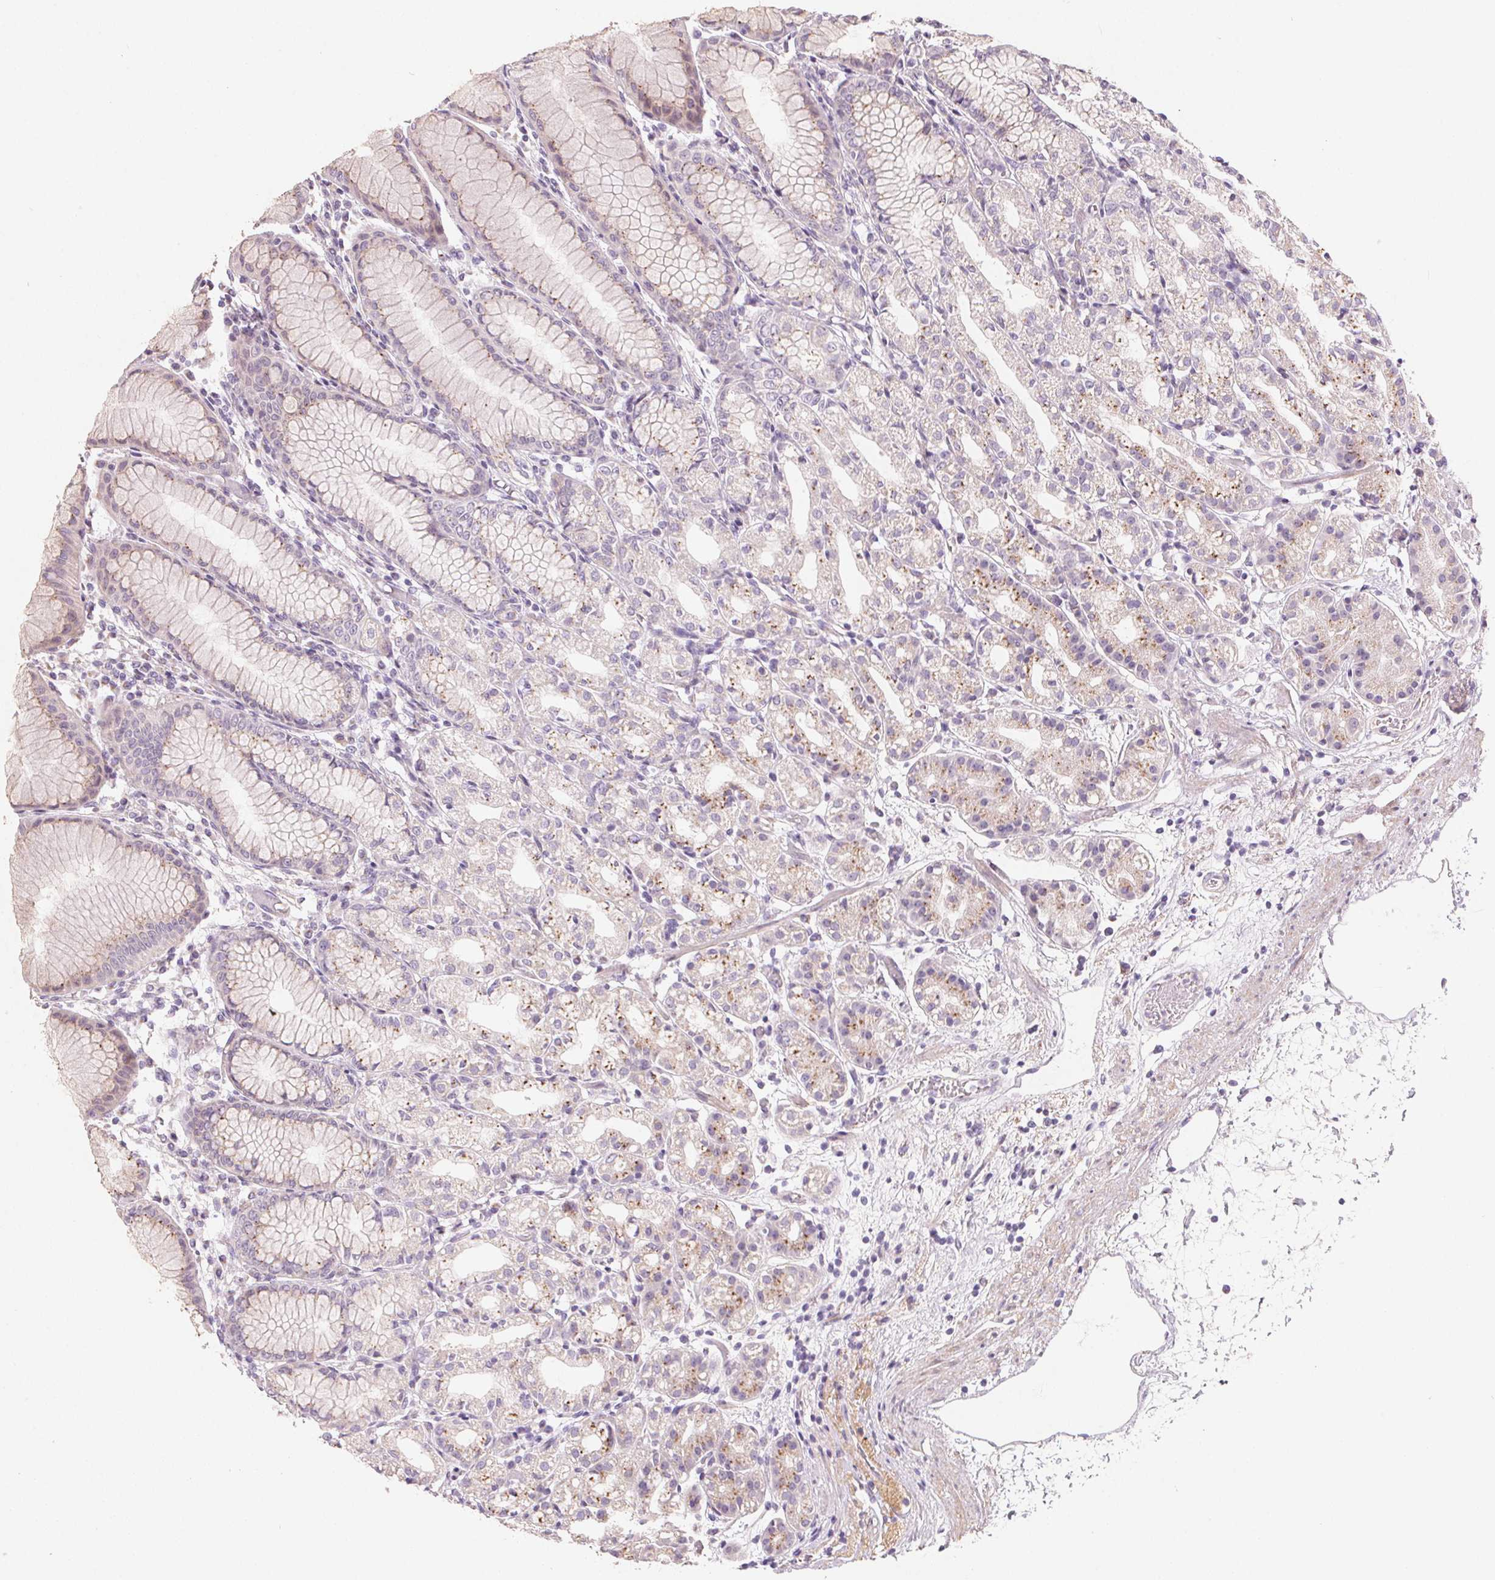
{"staining": {"intensity": "moderate", "quantity": "<25%", "location": "cytoplasmic/membranous"}, "tissue": "stomach", "cell_type": "Glandular cells", "image_type": "normal", "snomed": [{"axis": "morphology", "description": "Normal tissue, NOS"}, {"axis": "topography", "description": "Stomach"}], "caption": "A high-resolution micrograph shows immunohistochemistry staining of unremarkable stomach, which shows moderate cytoplasmic/membranous staining in approximately <25% of glandular cells. (DAB (3,3'-diaminobenzidine) = brown stain, brightfield microscopy at high magnification).", "gene": "DRAM2", "patient": {"sex": "female", "age": 57}}